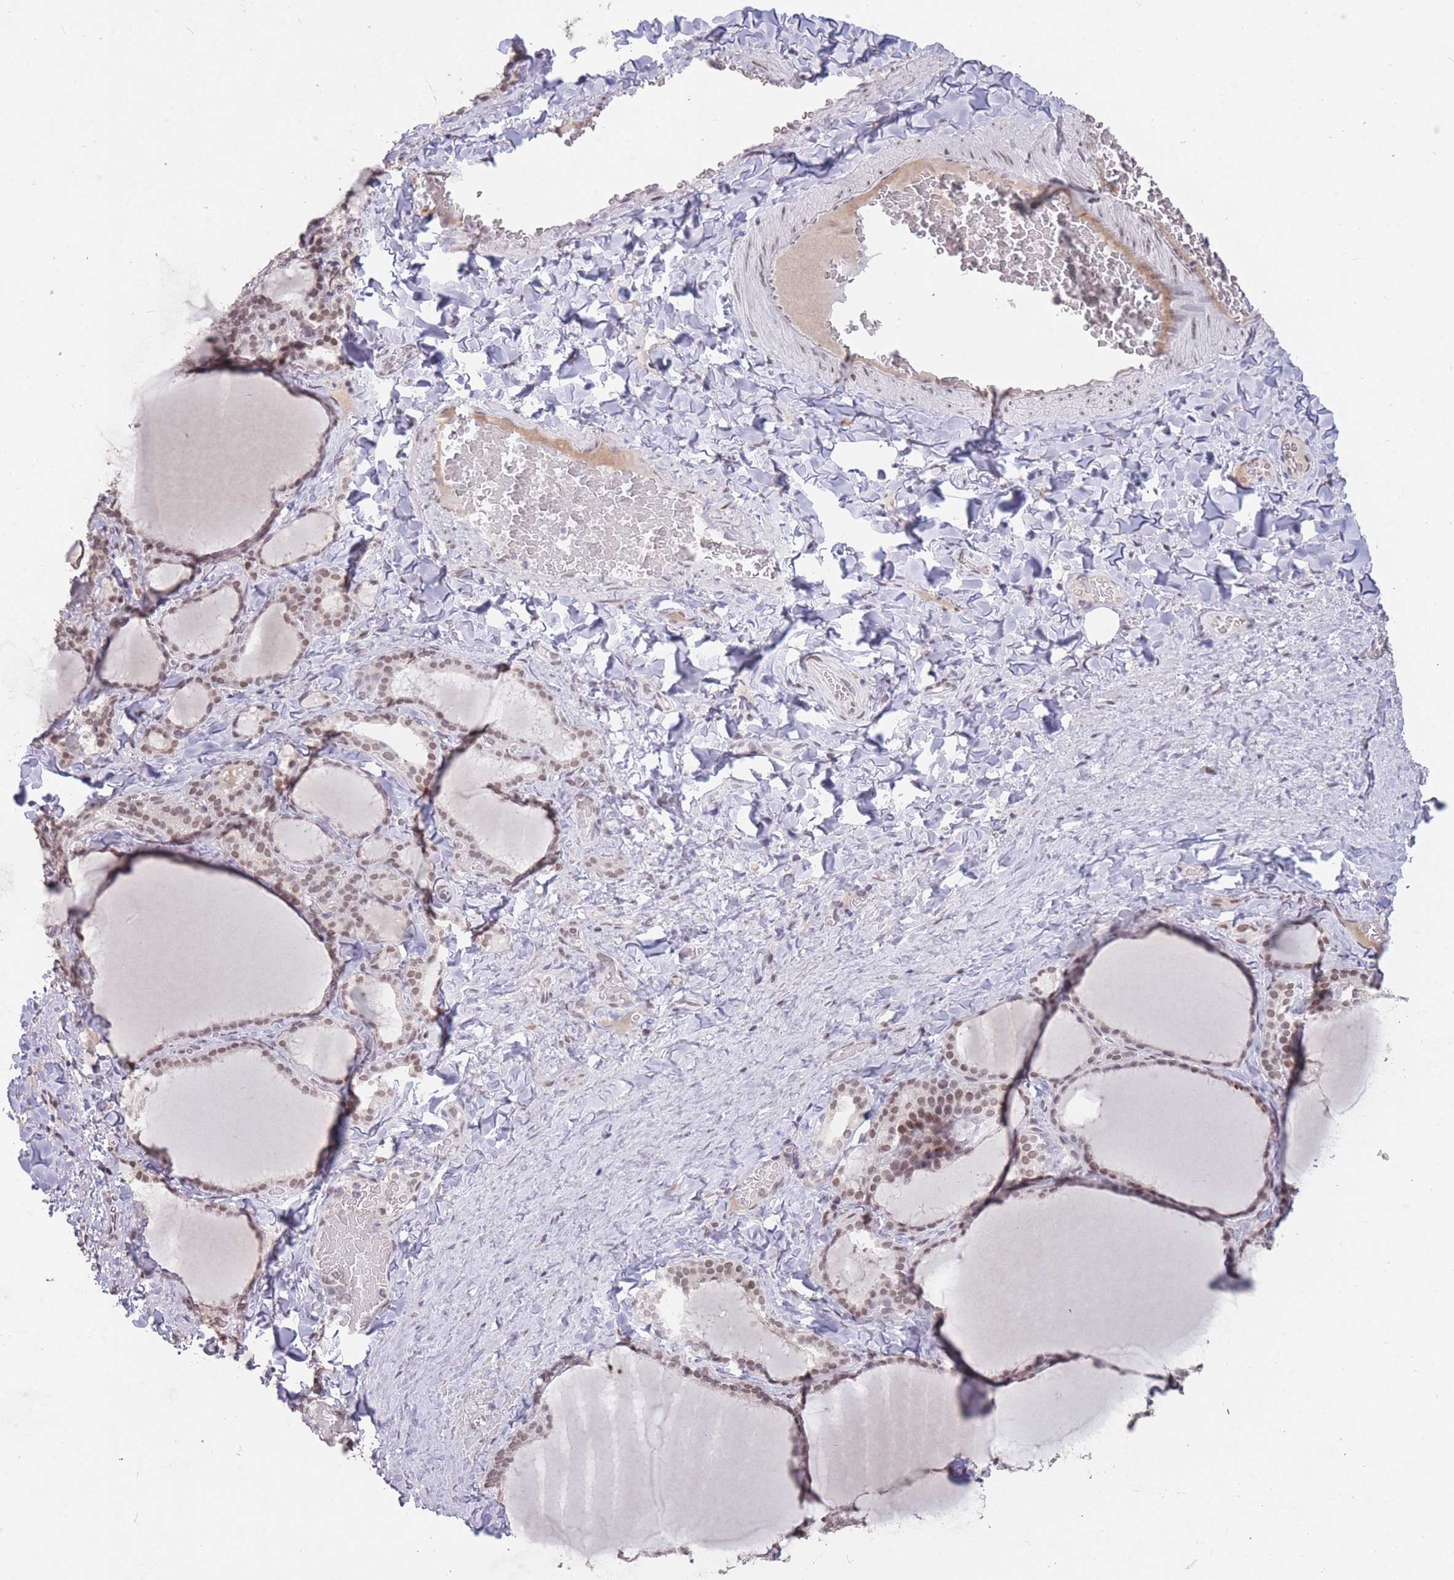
{"staining": {"intensity": "moderate", "quantity": ">75%", "location": "nuclear"}, "tissue": "thyroid gland", "cell_type": "Glandular cells", "image_type": "normal", "snomed": [{"axis": "morphology", "description": "Normal tissue, NOS"}, {"axis": "topography", "description": "Thyroid gland"}], "caption": "Immunohistochemical staining of unremarkable thyroid gland displays medium levels of moderate nuclear positivity in about >75% of glandular cells.", "gene": "HNRNPUL1", "patient": {"sex": "female", "age": 31}}